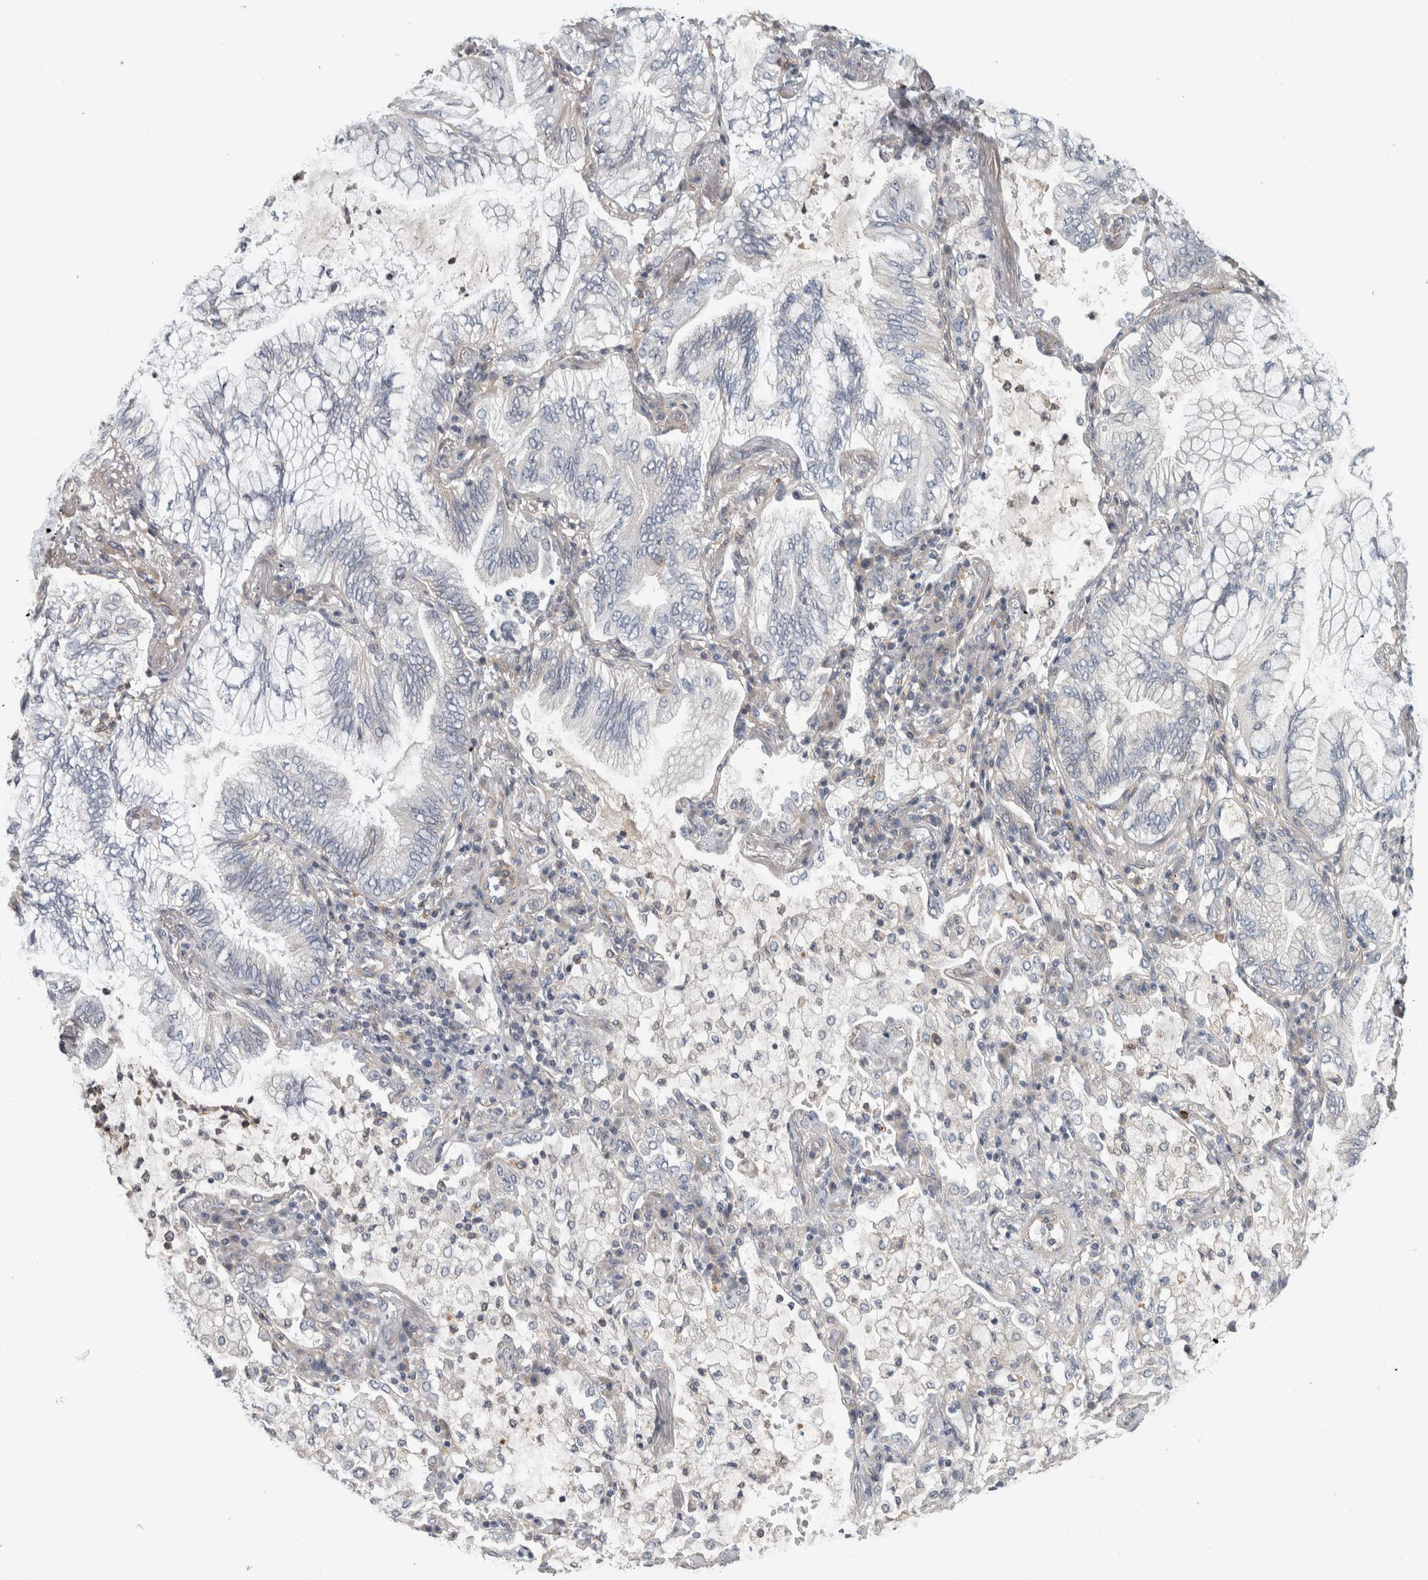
{"staining": {"intensity": "negative", "quantity": "none", "location": "none"}, "tissue": "lung cancer", "cell_type": "Tumor cells", "image_type": "cancer", "snomed": [{"axis": "morphology", "description": "Adenocarcinoma, NOS"}, {"axis": "topography", "description": "Lung"}], "caption": "Immunohistochemistry (IHC) of adenocarcinoma (lung) demonstrates no staining in tumor cells.", "gene": "KCNJ3", "patient": {"sex": "female", "age": 70}}